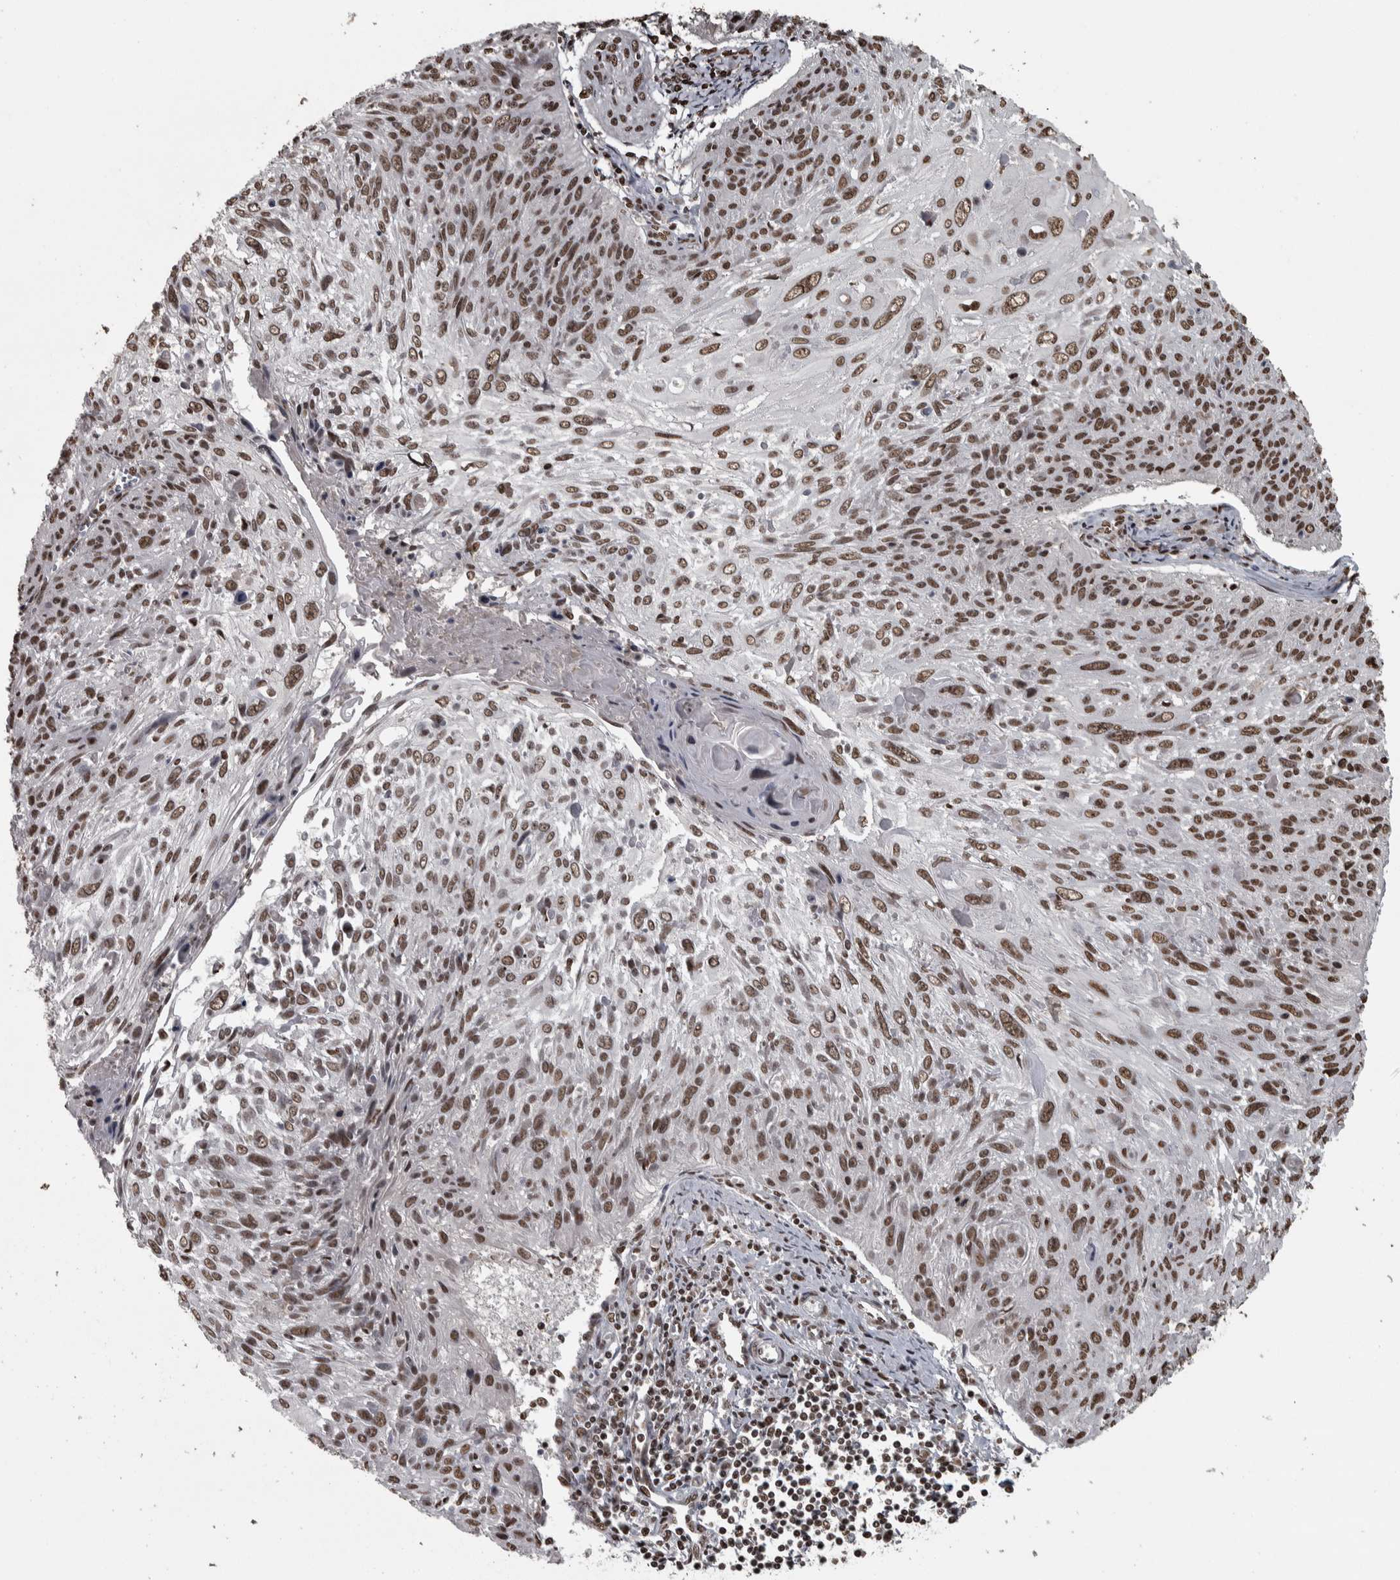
{"staining": {"intensity": "moderate", "quantity": ">75%", "location": "nuclear"}, "tissue": "cervical cancer", "cell_type": "Tumor cells", "image_type": "cancer", "snomed": [{"axis": "morphology", "description": "Squamous cell carcinoma, NOS"}, {"axis": "topography", "description": "Cervix"}], "caption": "Moderate nuclear protein positivity is present in approximately >75% of tumor cells in cervical cancer (squamous cell carcinoma). Nuclei are stained in blue.", "gene": "ZFHX4", "patient": {"sex": "female", "age": 51}}